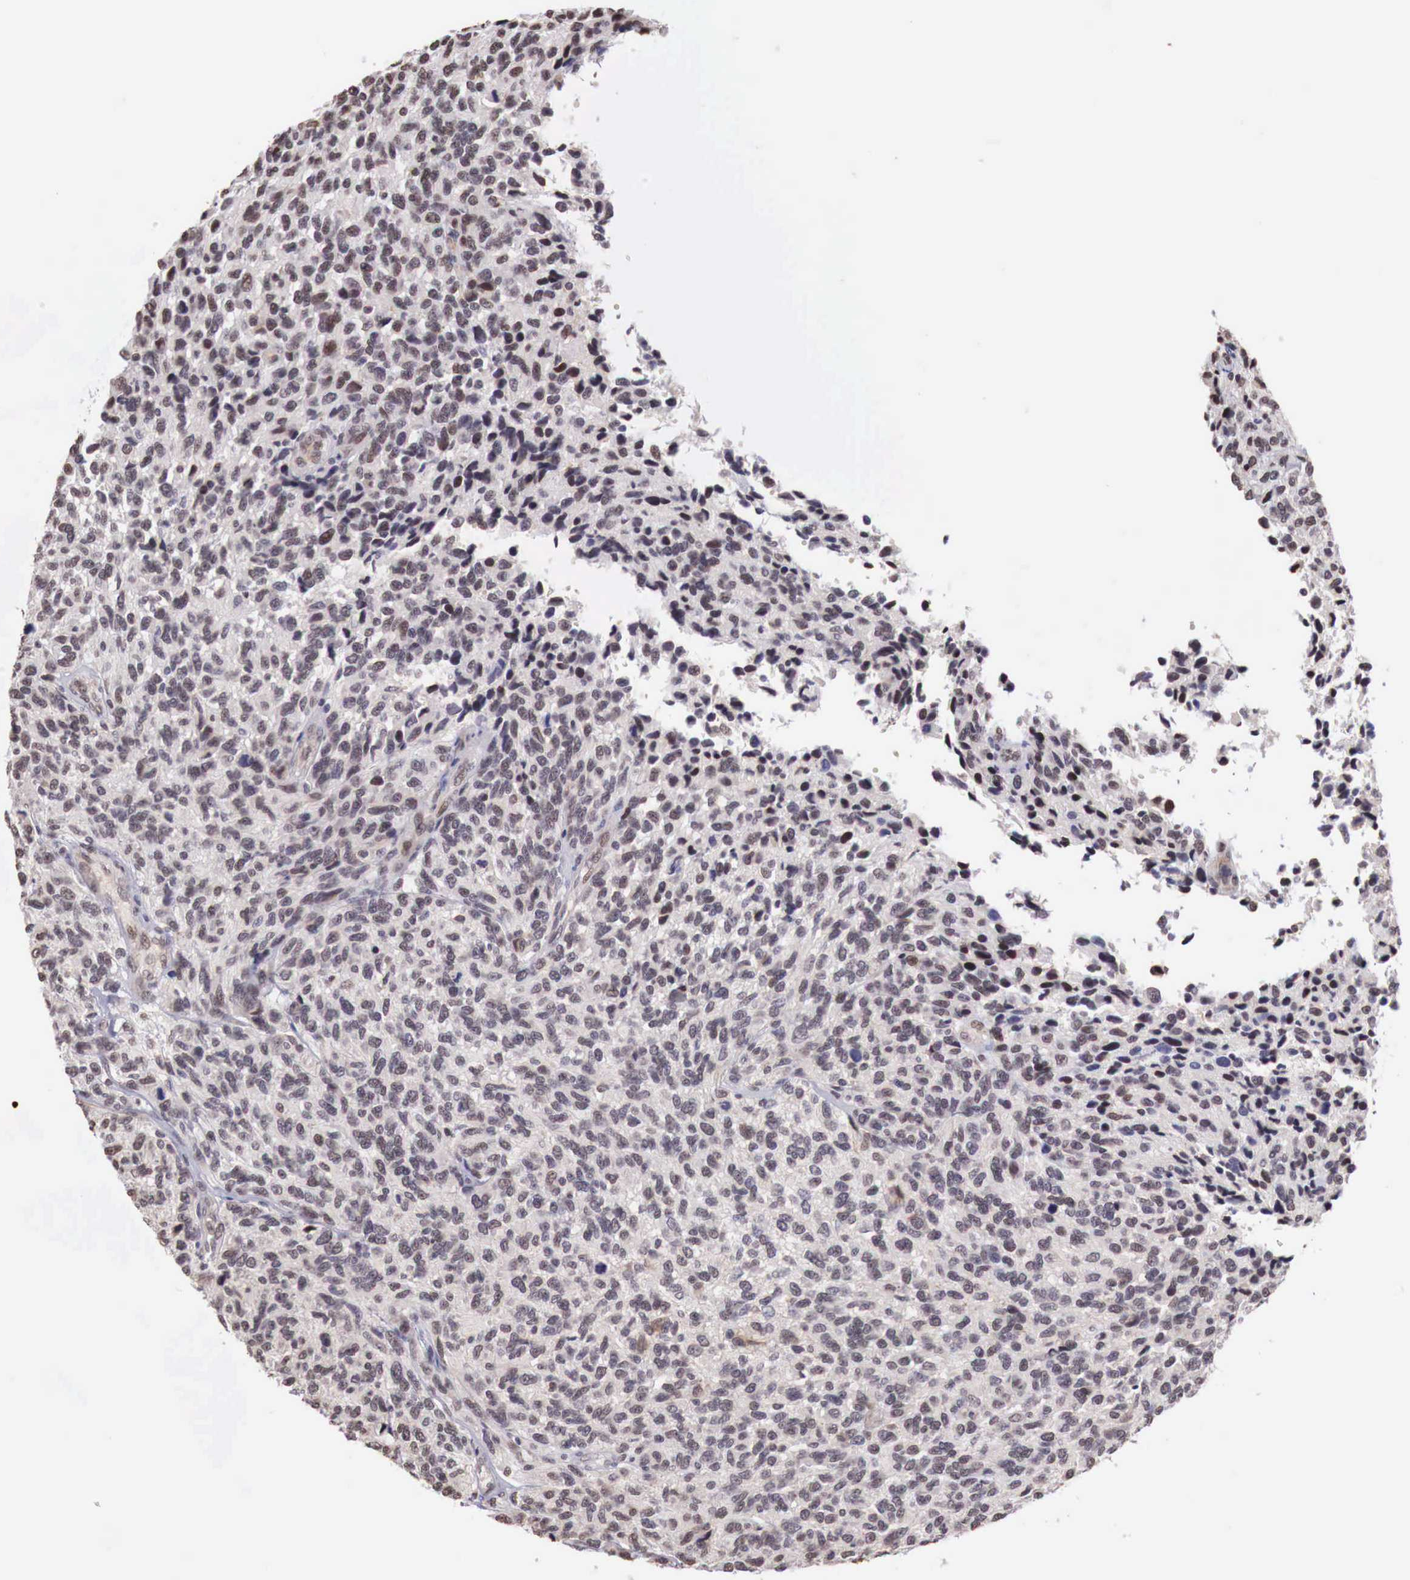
{"staining": {"intensity": "moderate", "quantity": "25%-75%", "location": "cytoplasmic/membranous,nuclear"}, "tissue": "glioma", "cell_type": "Tumor cells", "image_type": "cancer", "snomed": [{"axis": "morphology", "description": "Glioma, malignant, High grade"}, {"axis": "topography", "description": "Brain"}], "caption": "DAB immunohistochemical staining of glioma exhibits moderate cytoplasmic/membranous and nuclear protein positivity in about 25%-75% of tumor cells. The protein of interest is stained brown, and the nuclei are stained in blue (DAB (3,3'-diaminobenzidine) IHC with brightfield microscopy, high magnification).", "gene": "FOXP2", "patient": {"sex": "male", "age": 77}}